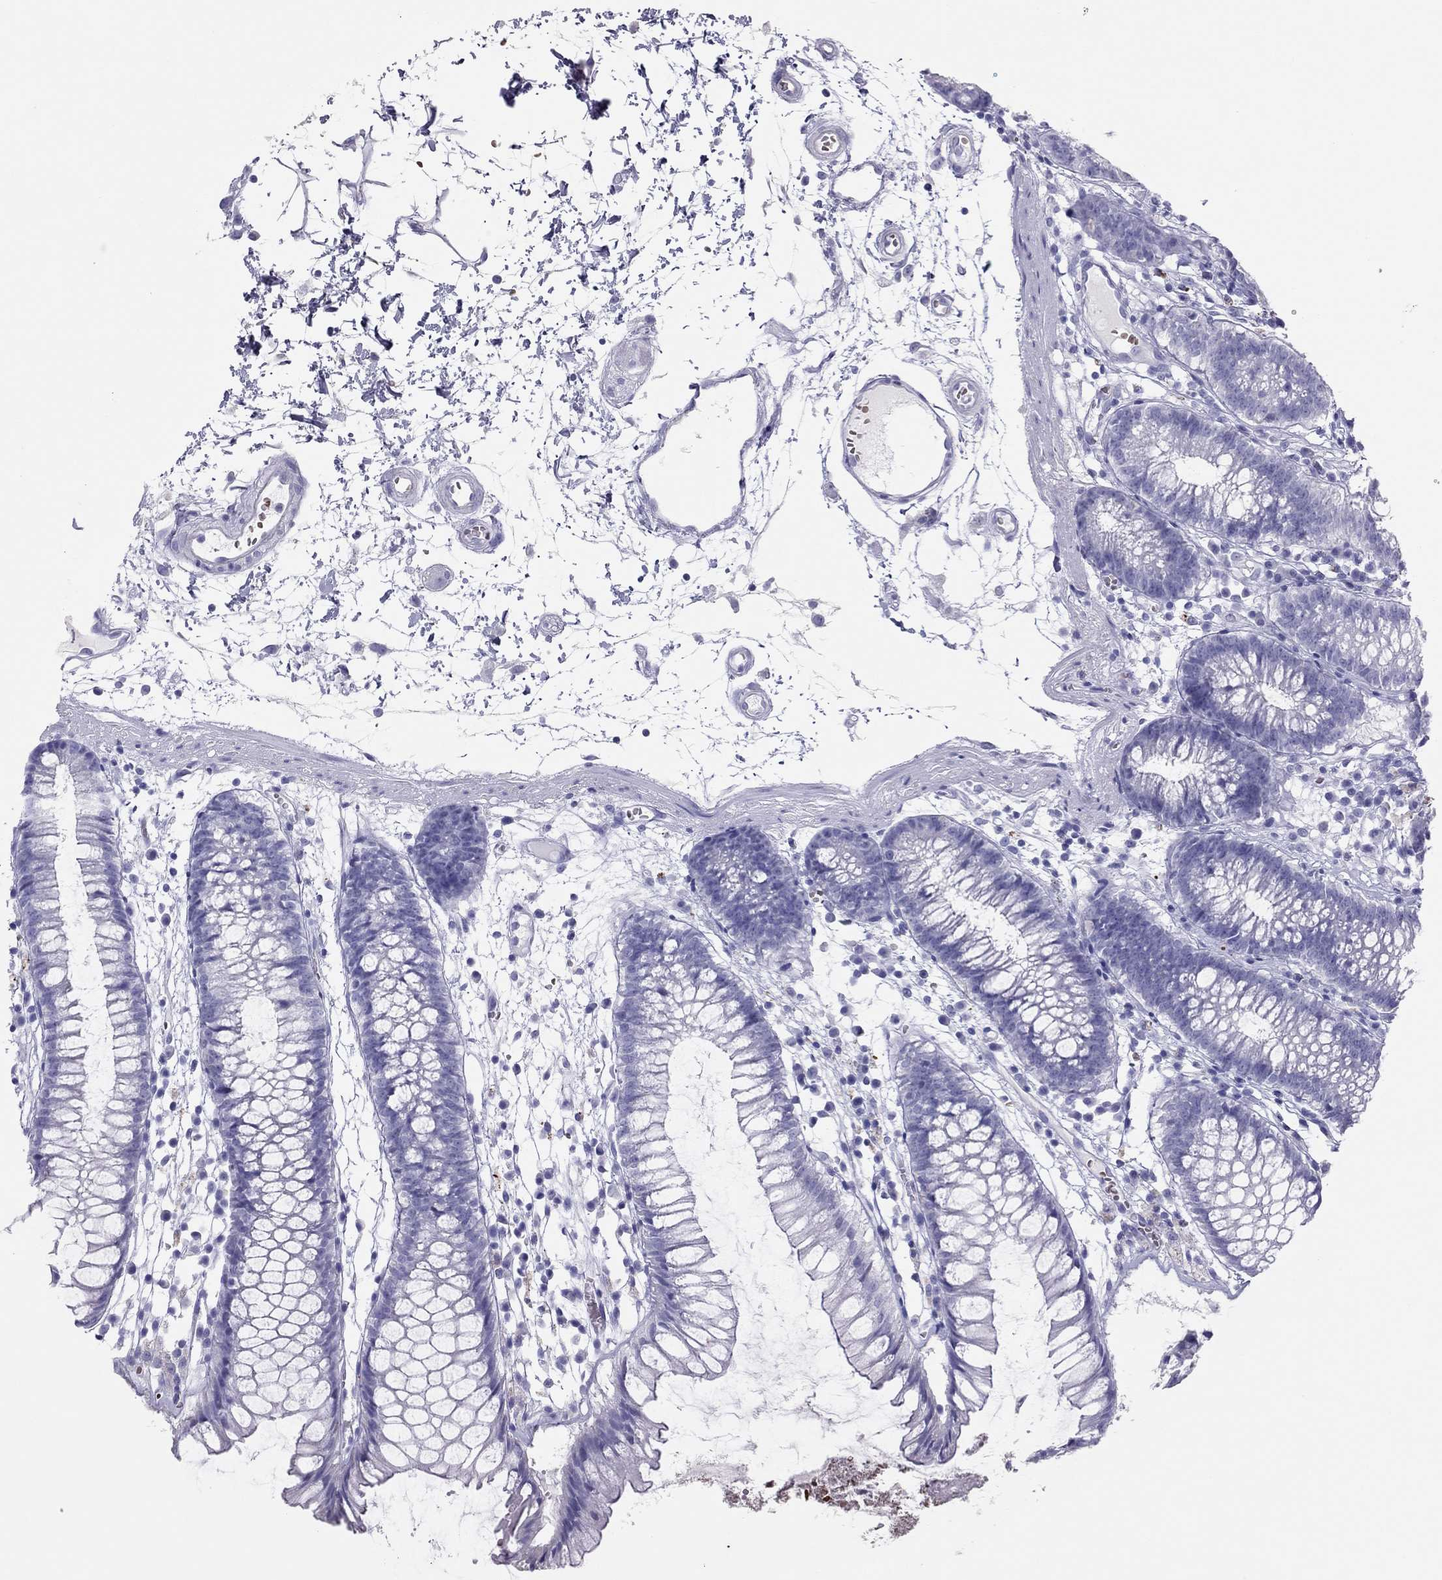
{"staining": {"intensity": "negative", "quantity": "none", "location": "none"}, "tissue": "colon", "cell_type": "Endothelial cells", "image_type": "normal", "snomed": [{"axis": "morphology", "description": "Normal tissue, NOS"}, {"axis": "morphology", "description": "Adenocarcinoma, NOS"}, {"axis": "topography", "description": "Colon"}], "caption": "Immunohistochemical staining of benign human colon shows no significant staining in endothelial cells. (DAB immunohistochemistry (IHC), high magnification).", "gene": "TSHB", "patient": {"sex": "male", "age": 65}}